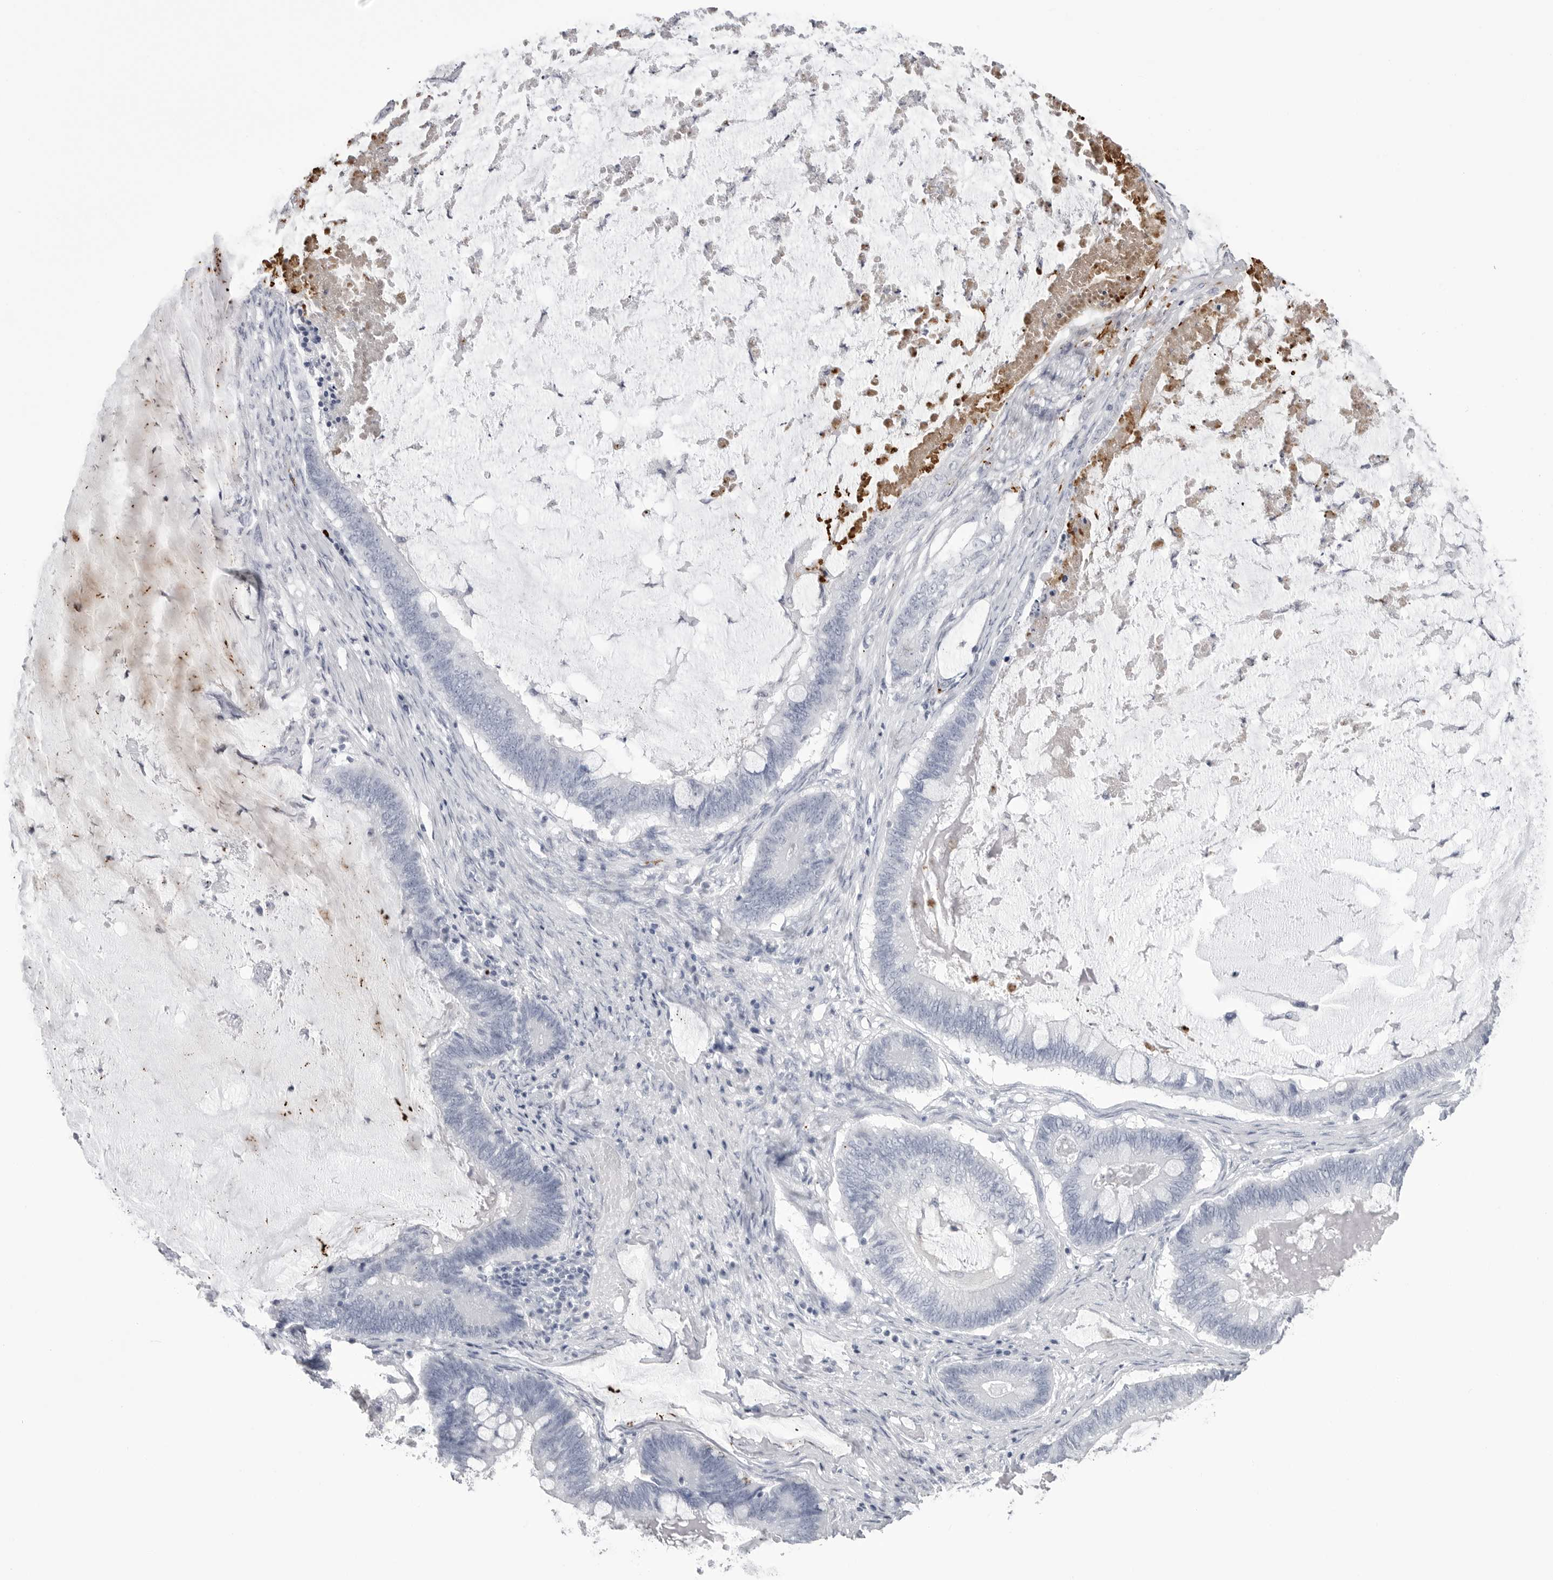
{"staining": {"intensity": "negative", "quantity": "none", "location": "none"}, "tissue": "ovarian cancer", "cell_type": "Tumor cells", "image_type": "cancer", "snomed": [{"axis": "morphology", "description": "Cystadenocarcinoma, mucinous, NOS"}, {"axis": "topography", "description": "Ovary"}], "caption": "Tumor cells show no significant staining in ovarian cancer (mucinous cystadenocarcinoma). (Brightfield microscopy of DAB IHC at high magnification).", "gene": "COL26A1", "patient": {"sex": "female", "age": 61}}